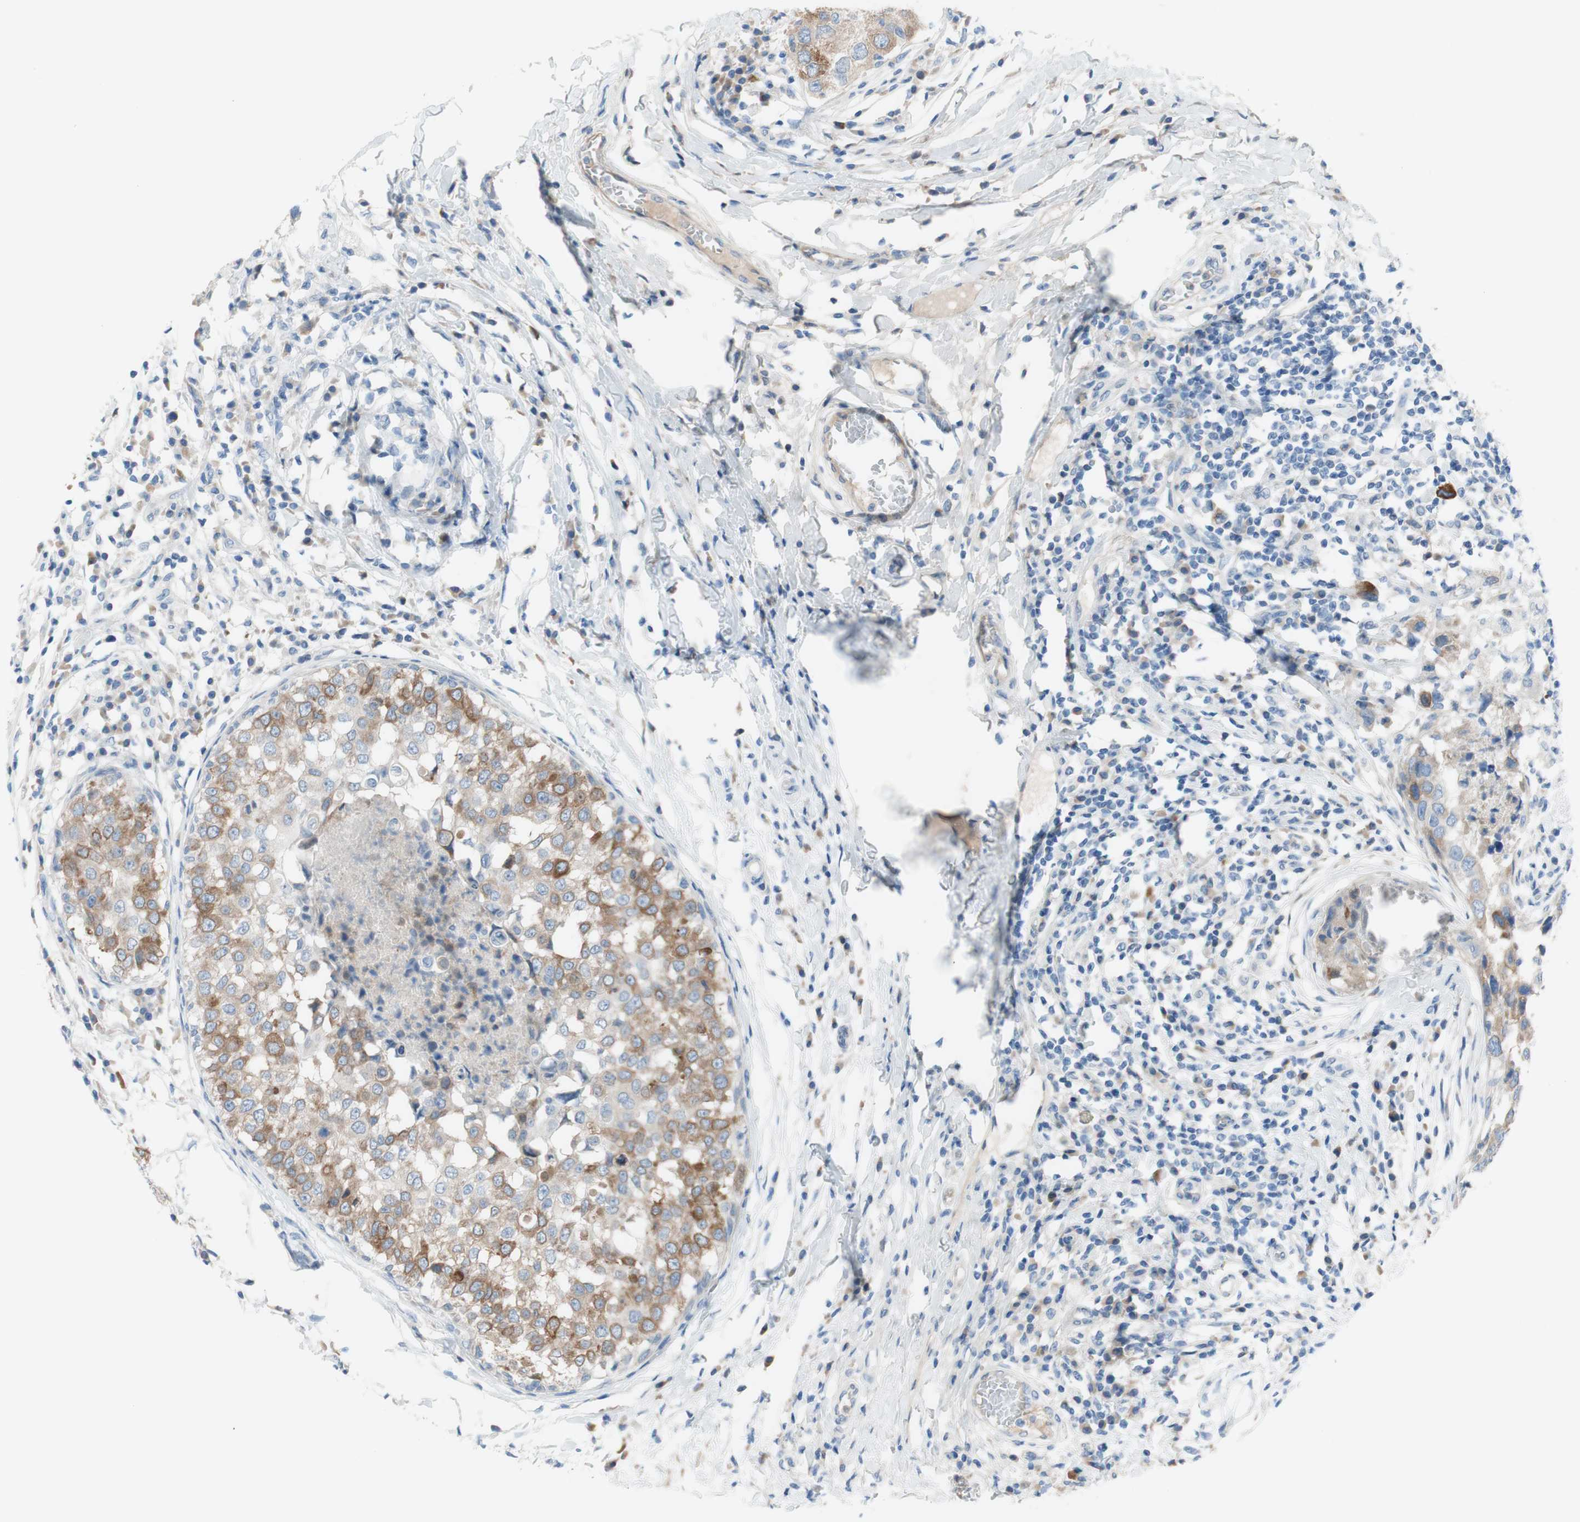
{"staining": {"intensity": "moderate", "quantity": "25%-75%", "location": "cytoplasmic/membranous"}, "tissue": "breast cancer", "cell_type": "Tumor cells", "image_type": "cancer", "snomed": [{"axis": "morphology", "description": "Duct carcinoma"}, {"axis": "topography", "description": "Breast"}], "caption": "Immunohistochemistry (IHC) photomicrograph of neoplastic tissue: human breast invasive ductal carcinoma stained using immunohistochemistry displays medium levels of moderate protein expression localized specifically in the cytoplasmic/membranous of tumor cells, appearing as a cytoplasmic/membranous brown color.", "gene": "FDFT1", "patient": {"sex": "female", "age": 27}}